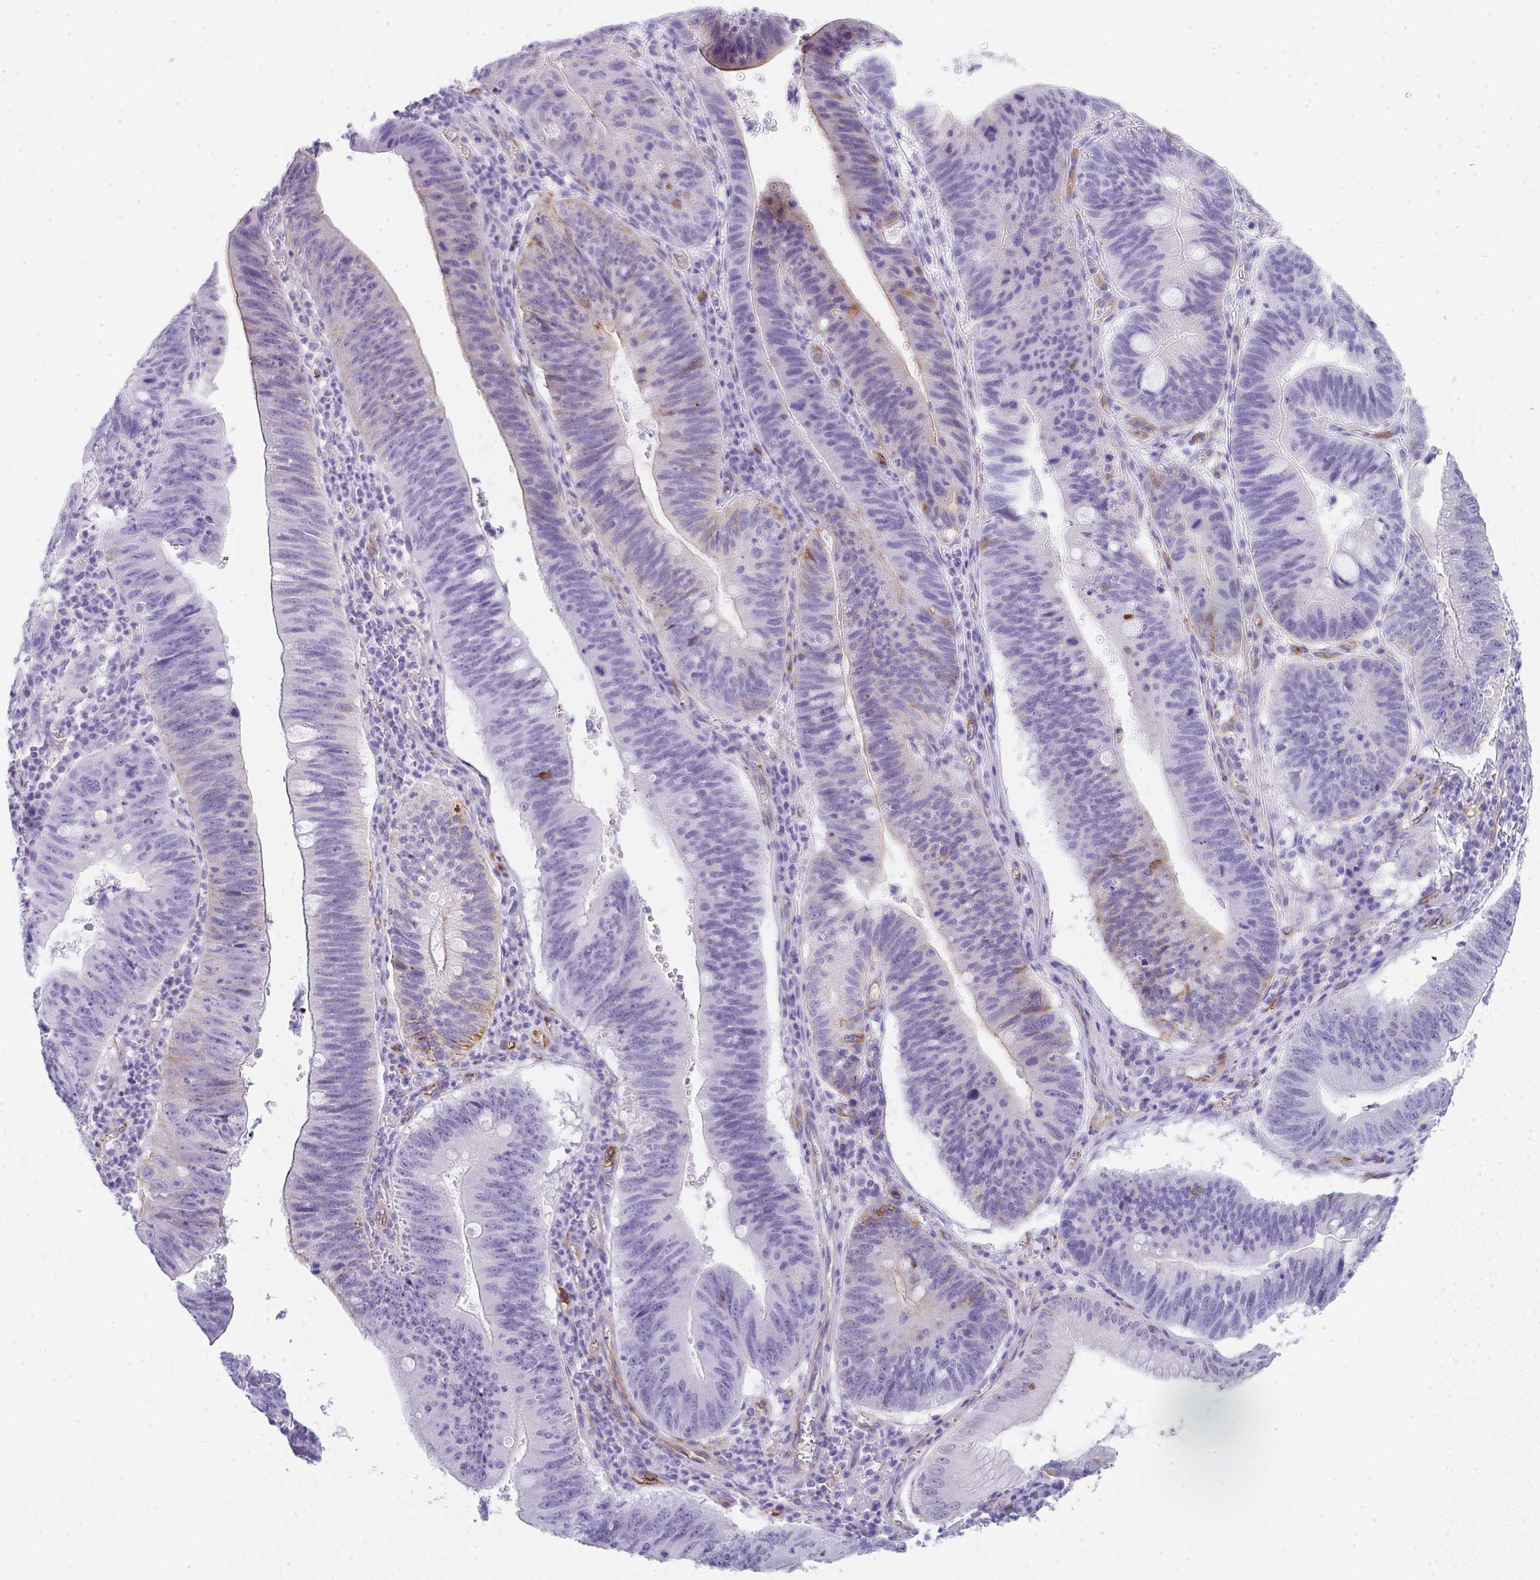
{"staining": {"intensity": "weak", "quantity": "<25%", "location": "cytoplasmic/membranous"}, "tissue": "stomach cancer", "cell_type": "Tumor cells", "image_type": "cancer", "snomed": [{"axis": "morphology", "description": "Adenocarcinoma, NOS"}, {"axis": "topography", "description": "Stomach"}], "caption": "Stomach adenocarcinoma was stained to show a protein in brown. There is no significant expression in tumor cells.", "gene": "DBN1", "patient": {"sex": "male", "age": 59}}